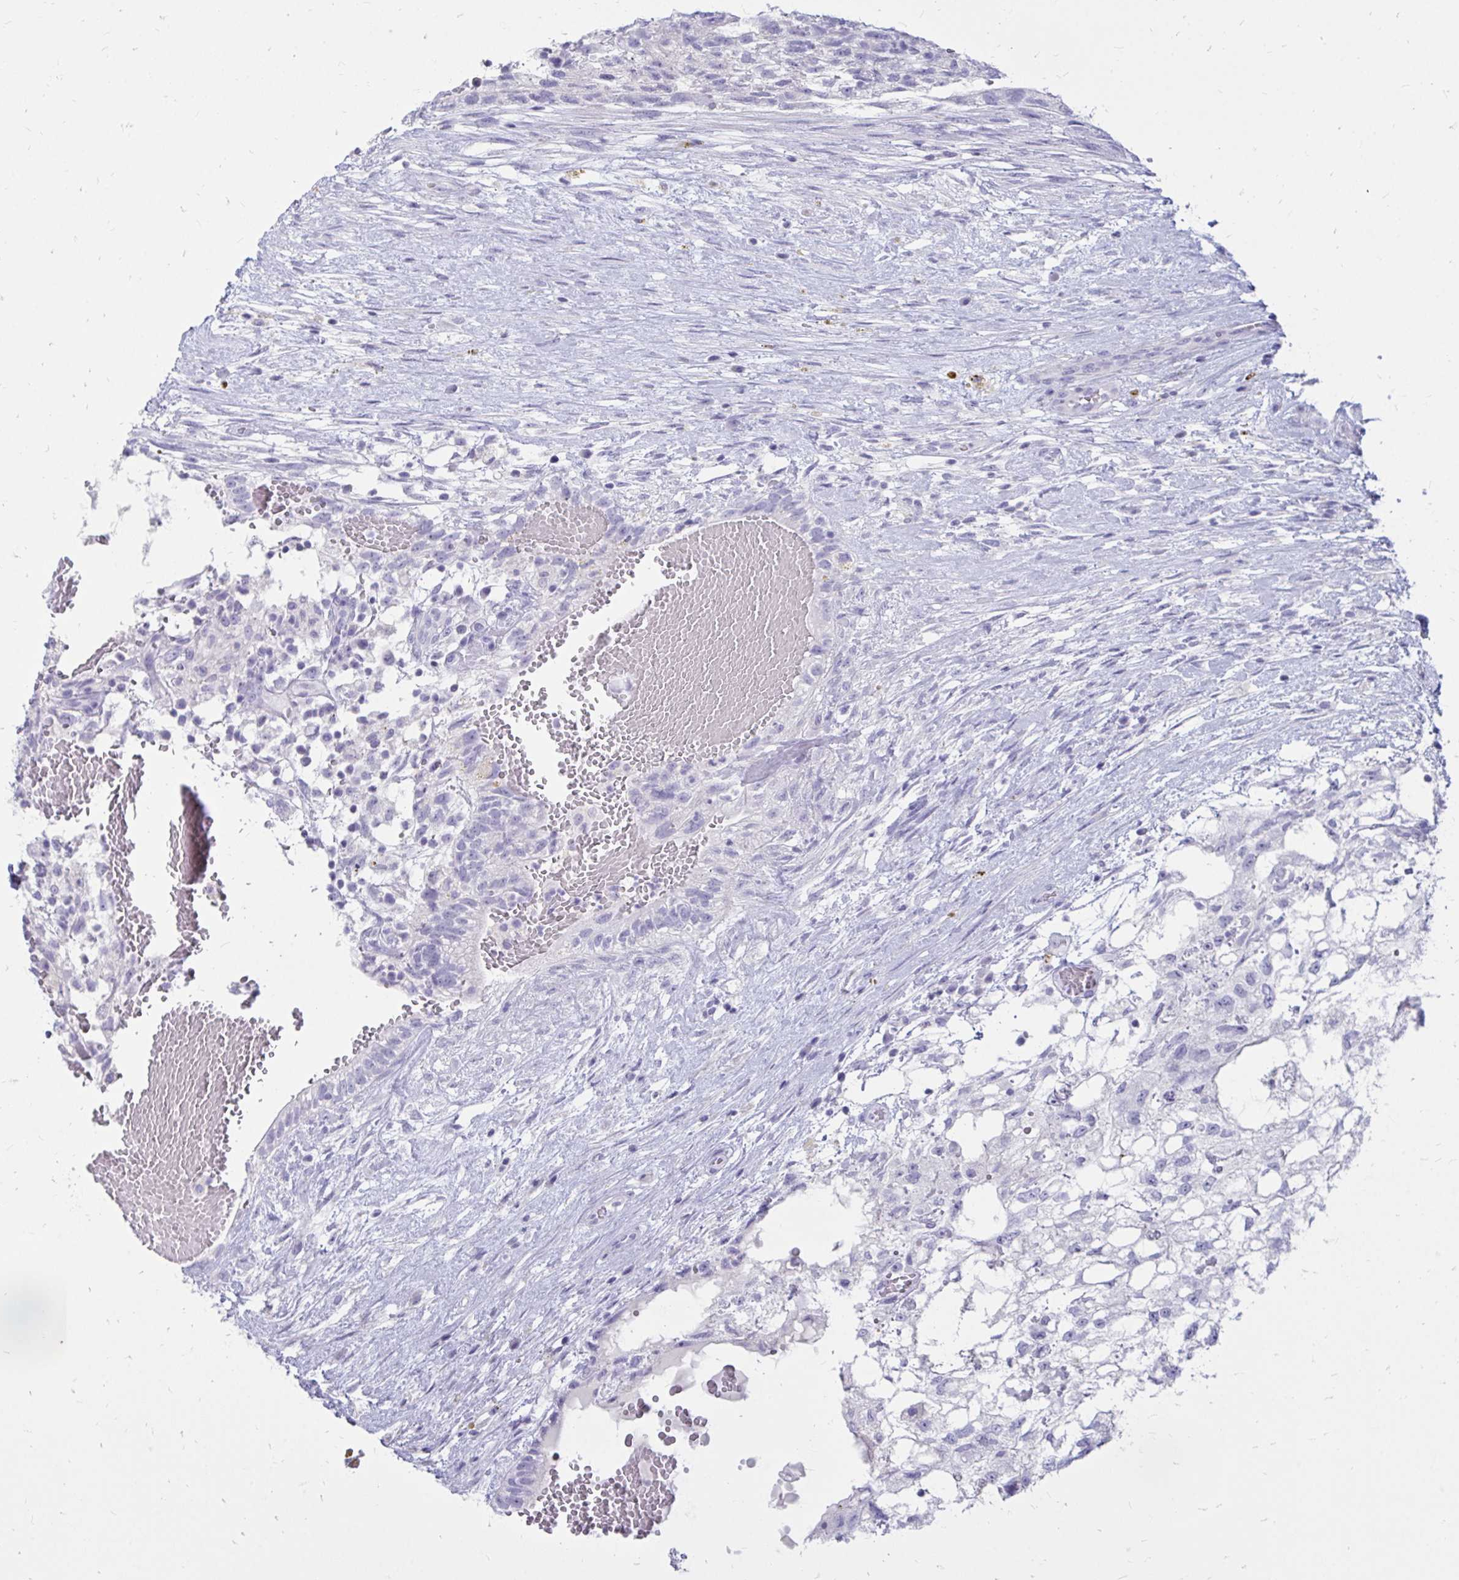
{"staining": {"intensity": "negative", "quantity": "none", "location": "none"}, "tissue": "testis cancer", "cell_type": "Tumor cells", "image_type": "cancer", "snomed": [{"axis": "morphology", "description": "Normal tissue, NOS"}, {"axis": "morphology", "description": "Carcinoma, Embryonal, NOS"}, {"axis": "topography", "description": "Testis"}], "caption": "Immunohistochemistry (IHC) of human testis cancer (embryonal carcinoma) demonstrates no staining in tumor cells.", "gene": "NANOGNB", "patient": {"sex": "male", "age": 32}}